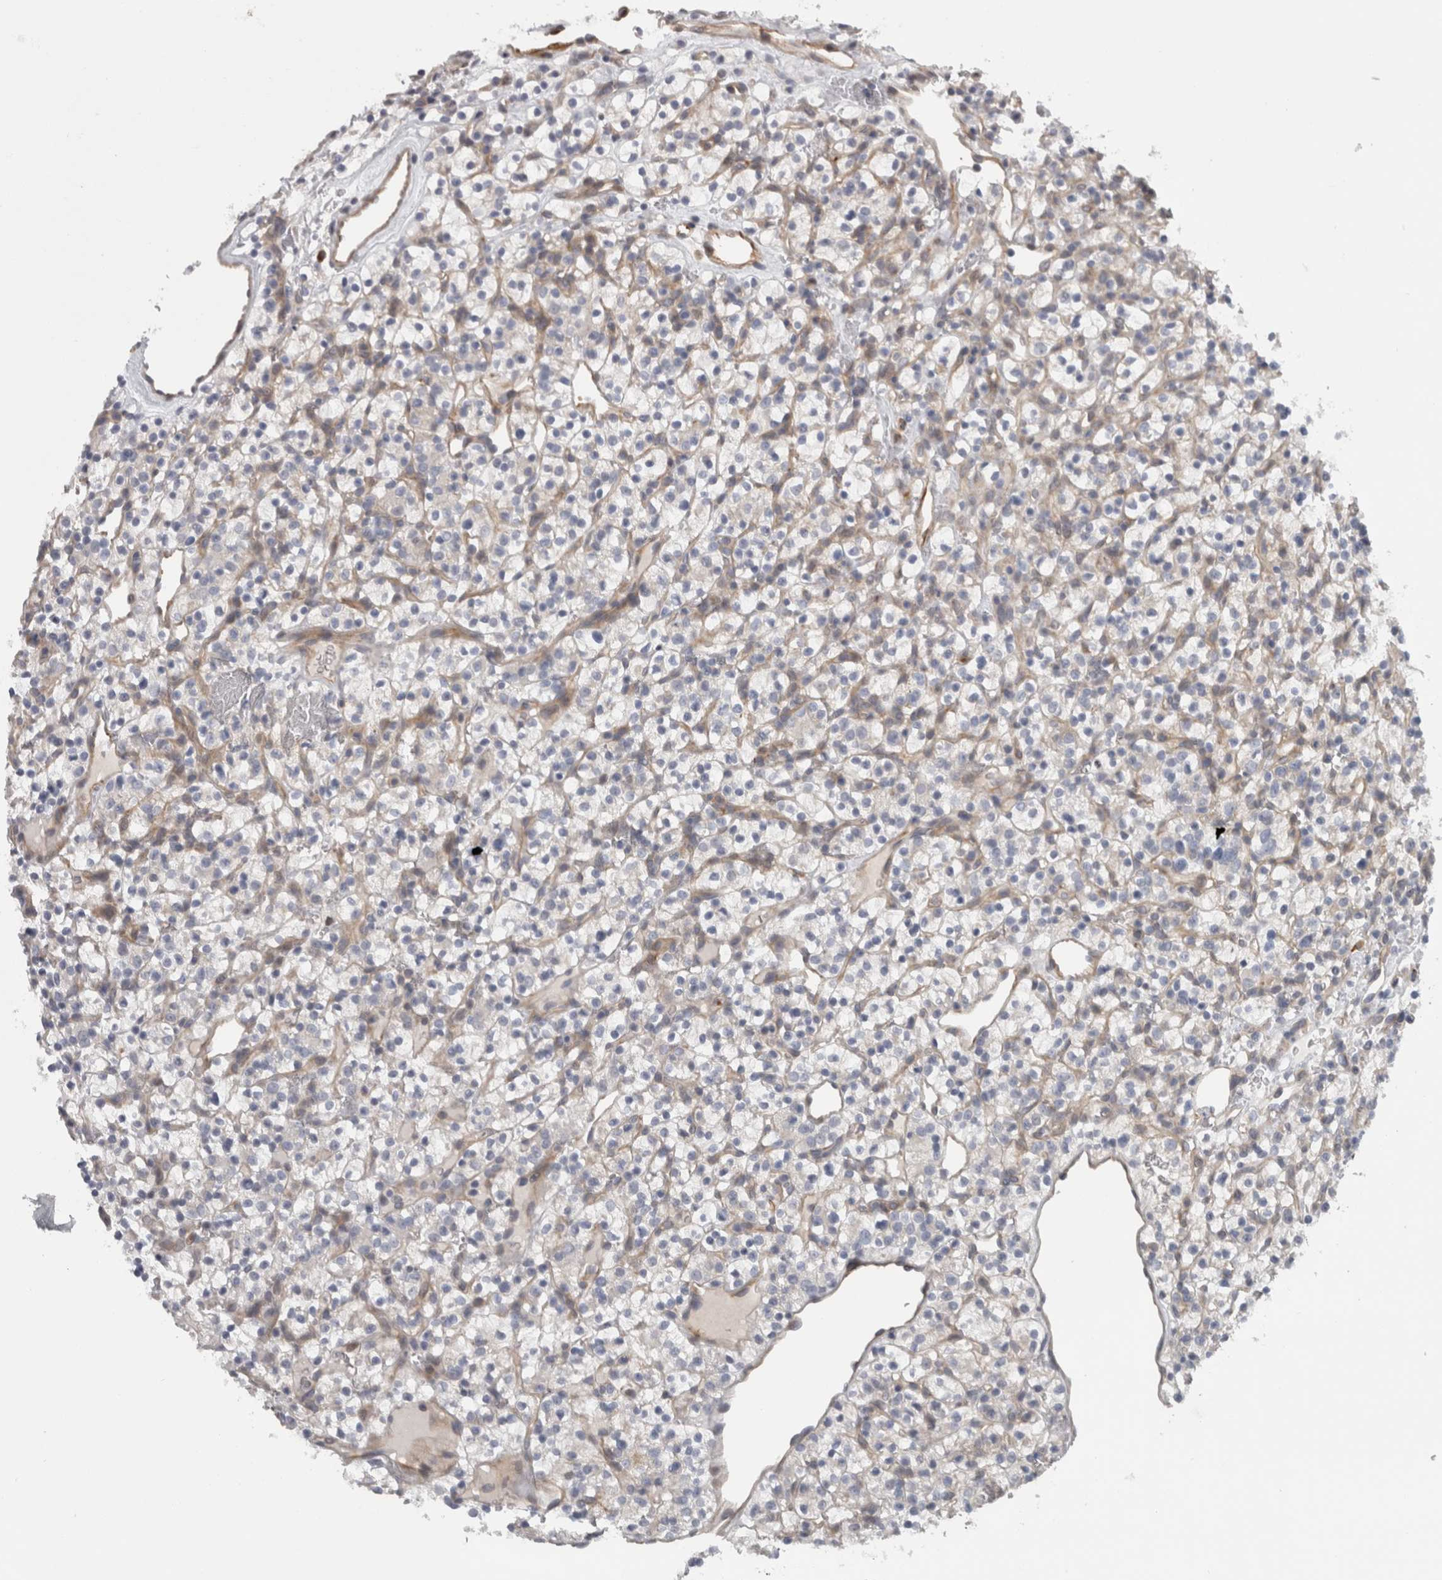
{"staining": {"intensity": "negative", "quantity": "none", "location": "none"}, "tissue": "renal cancer", "cell_type": "Tumor cells", "image_type": "cancer", "snomed": [{"axis": "morphology", "description": "Adenocarcinoma, NOS"}, {"axis": "topography", "description": "Kidney"}], "caption": "Immunohistochemistry histopathology image of human renal adenocarcinoma stained for a protein (brown), which reveals no staining in tumor cells.", "gene": "RMDN1", "patient": {"sex": "female", "age": 57}}